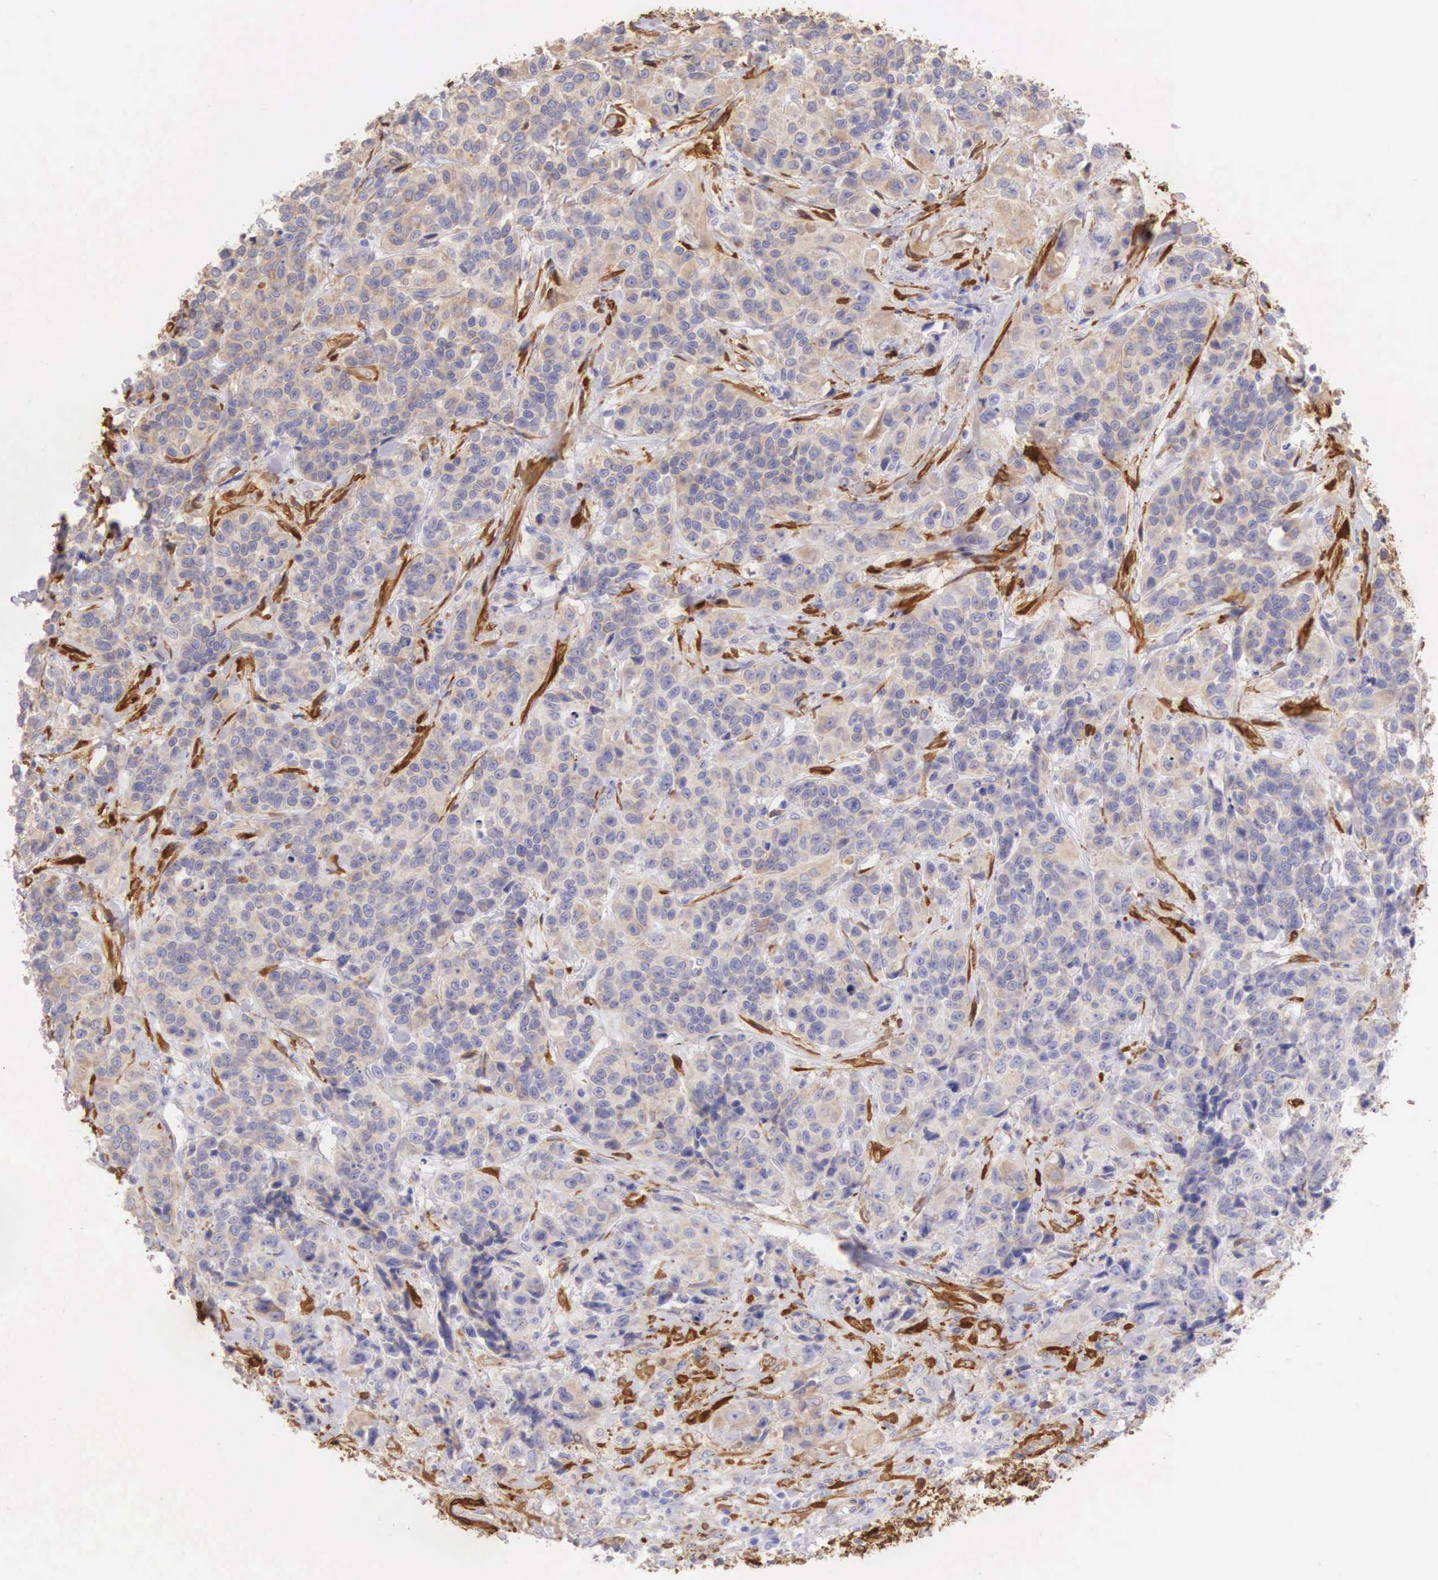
{"staining": {"intensity": "weak", "quantity": "<25%", "location": "cytoplasmic/membranous"}, "tissue": "urothelial cancer", "cell_type": "Tumor cells", "image_type": "cancer", "snomed": [{"axis": "morphology", "description": "Urothelial carcinoma, High grade"}, {"axis": "topography", "description": "Urinary bladder"}], "caption": "DAB immunohistochemical staining of urothelial cancer reveals no significant positivity in tumor cells.", "gene": "CNN1", "patient": {"sex": "female", "age": 81}}